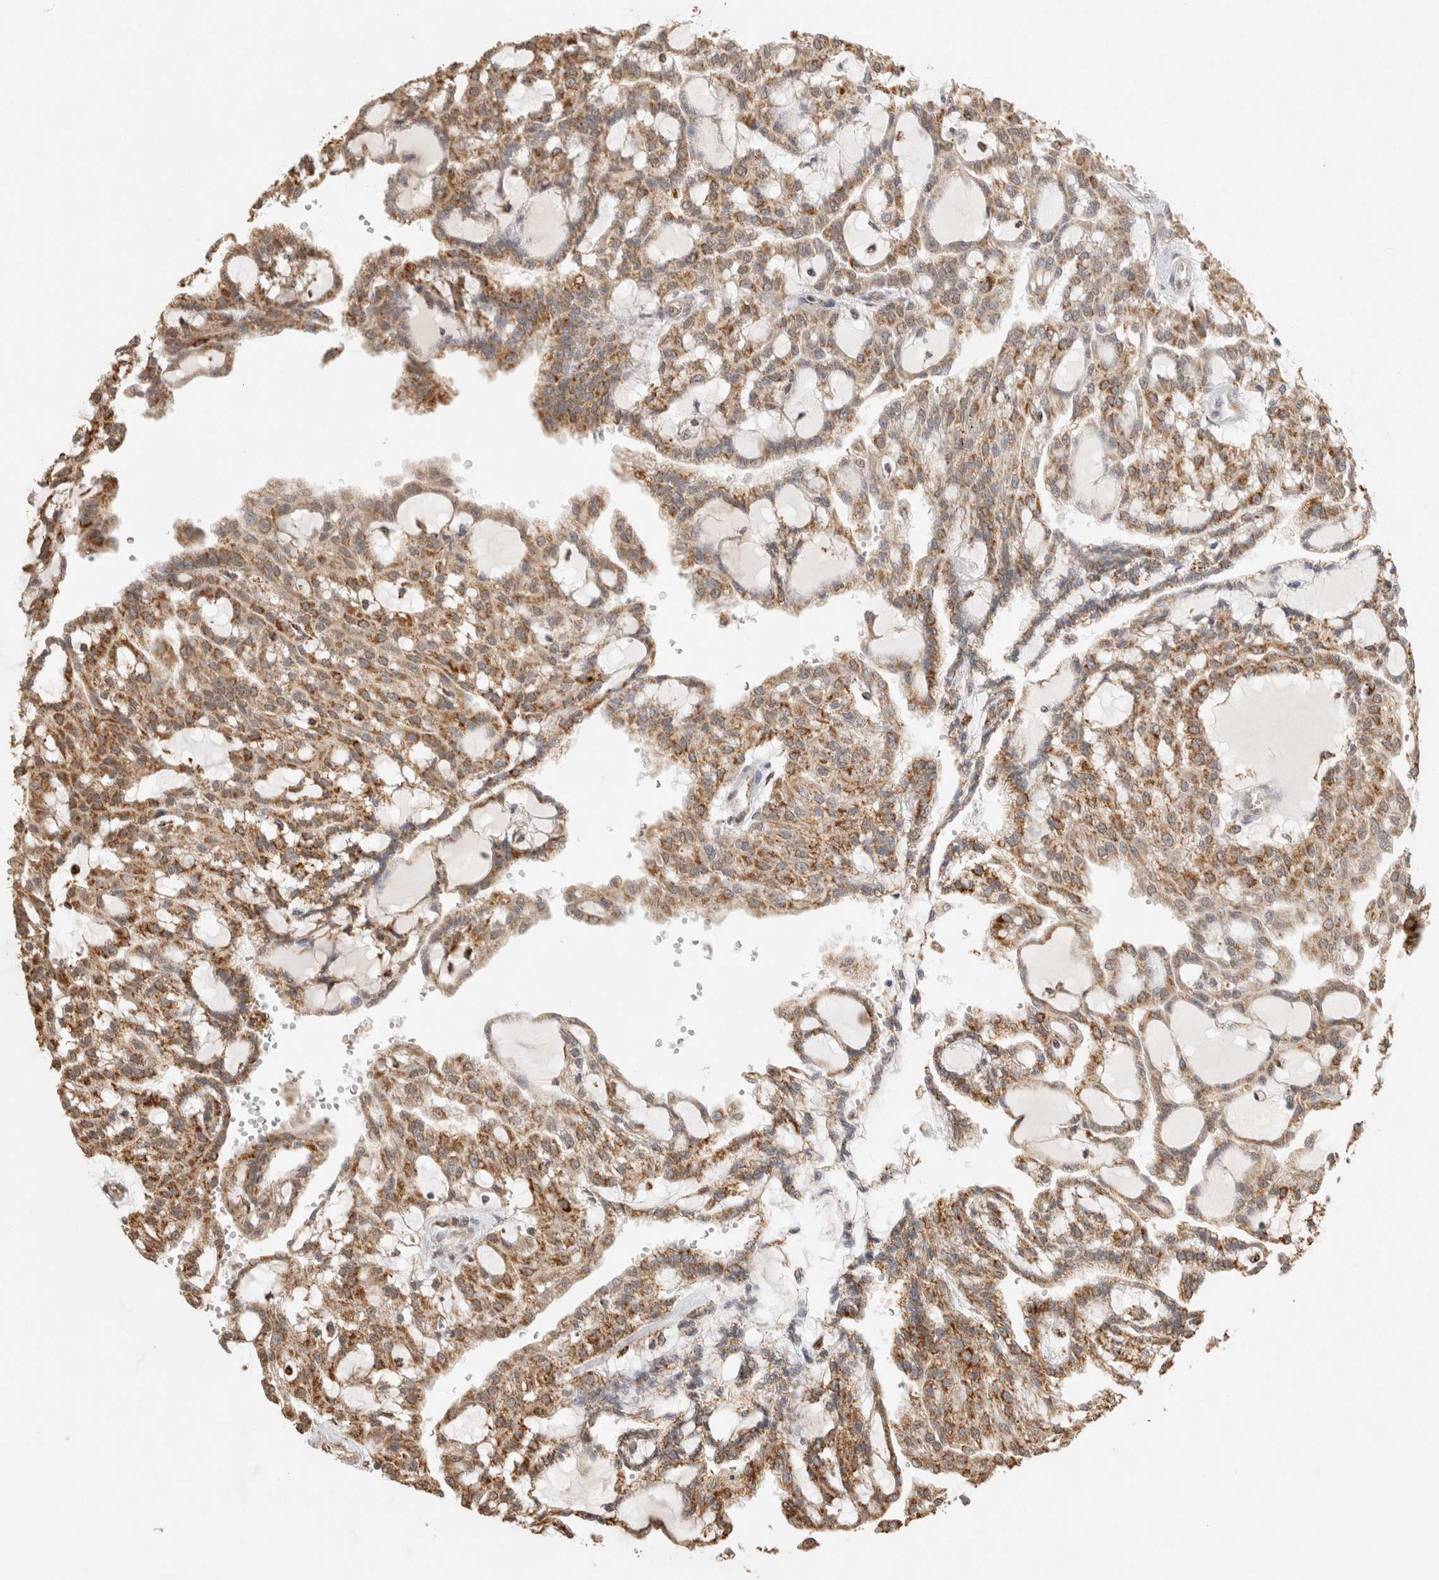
{"staining": {"intensity": "moderate", "quantity": ">75%", "location": "cytoplasmic/membranous"}, "tissue": "renal cancer", "cell_type": "Tumor cells", "image_type": "cancer", "snomed": [{"axis": "morphology", "description": "Adenocarcinoma, NOS"}, {"axis": "topography", "description": "Kidney"}], "caption": "A brown stain labels moderate cytoplasmic/membranous expression of a protein in renal adenocarcinoma tumor cells.", "gene": "BNIP3L", "patient": {"sex": "male", "age": 63}}